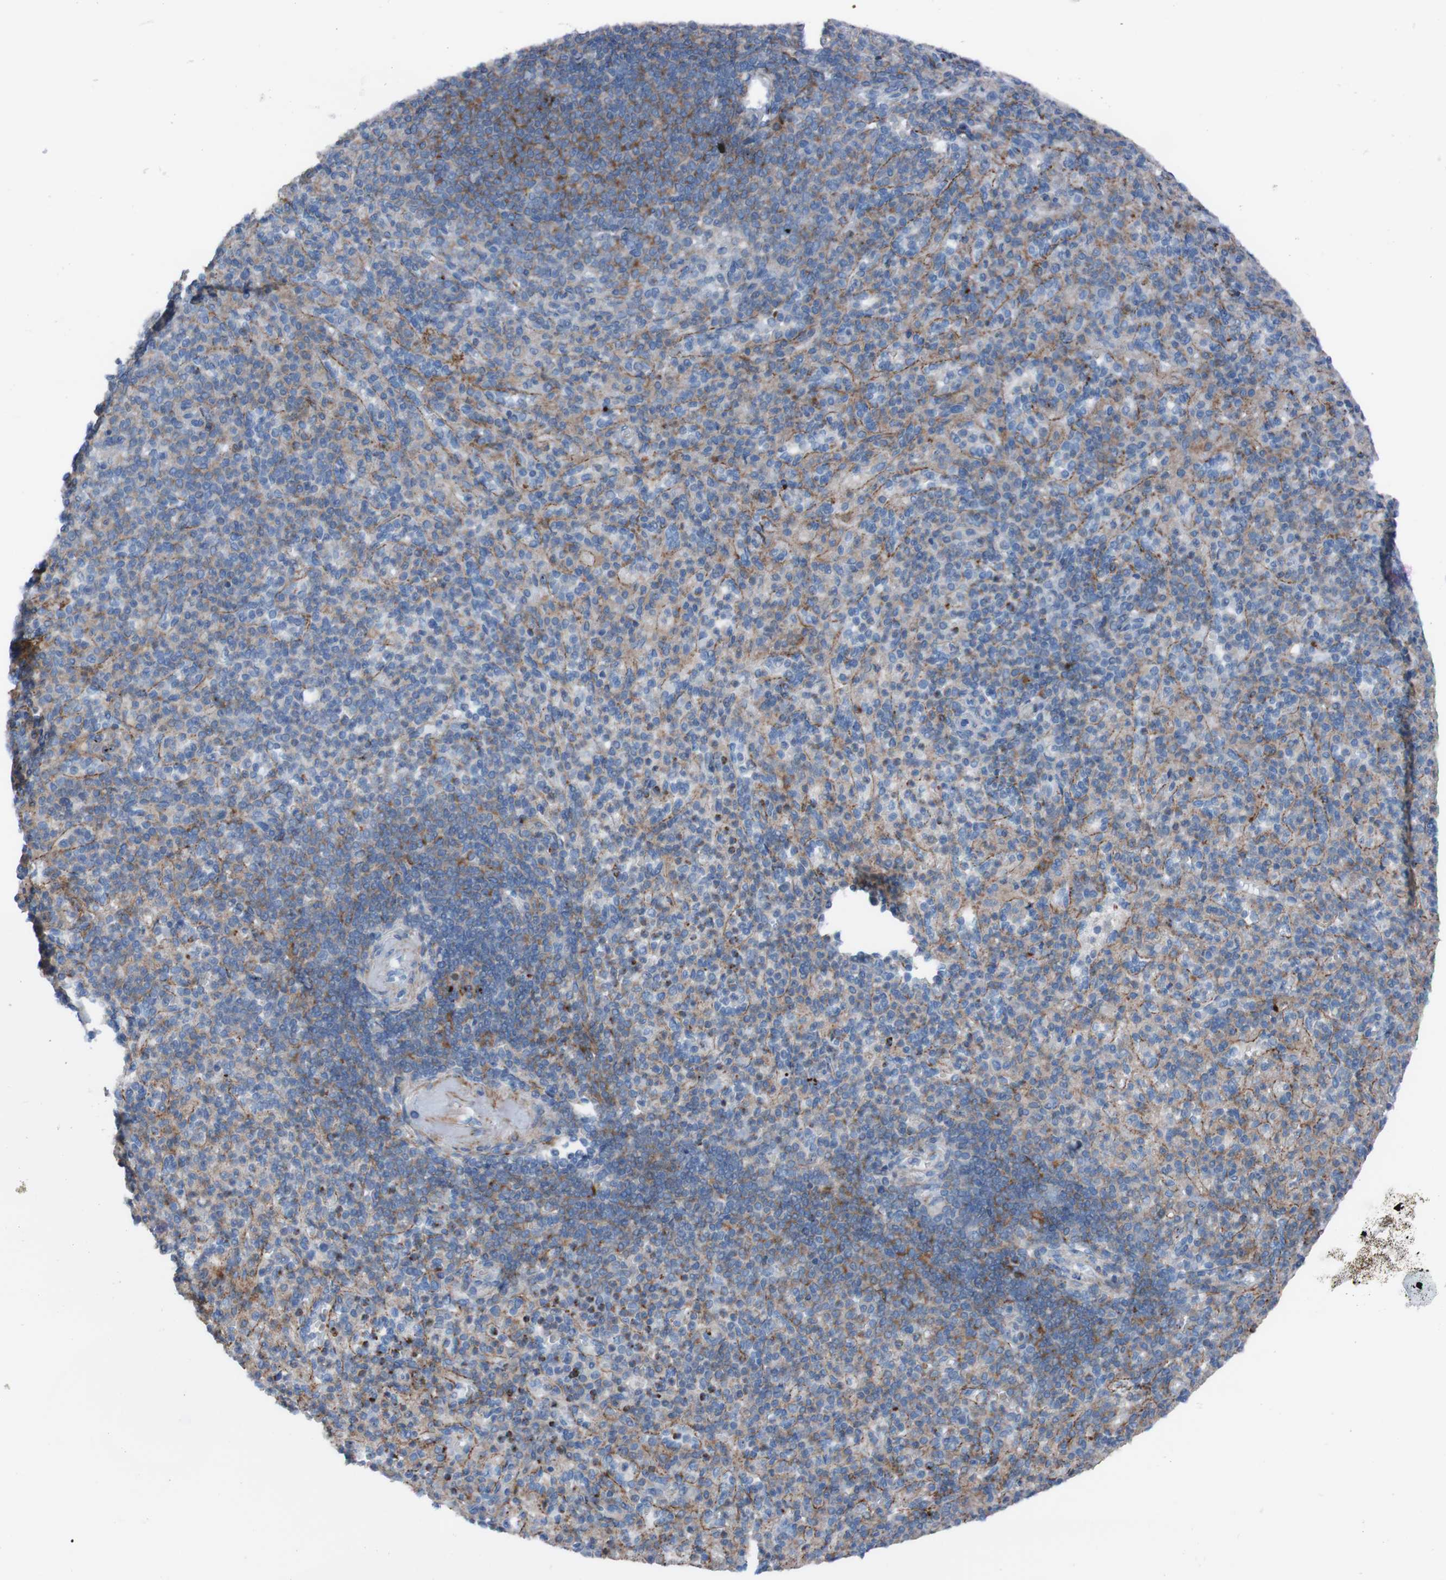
{"staining": {"intensity": "weak", "quantity": "25%-75%", "location": "cytoplasmic/membranous"}, "tissue": "spleen", "cell_type": "Cells in red pulp", "image_type": "normal", "snomed": [{"axis": "morphology", "description": "Normal tissue, NOS"}, {"axis": "topography", "description": "Spleen"}], "caption": "Protein positivity by immunohistochemistry (IHC) displays weak cytoplasmic/membranous expression in approximately 25%-75% of cells in red pulp in normal spleen. Nuclei are stained in blue.", "gene": "RNF182", "patient": {"sex": "female", "age": 74}}